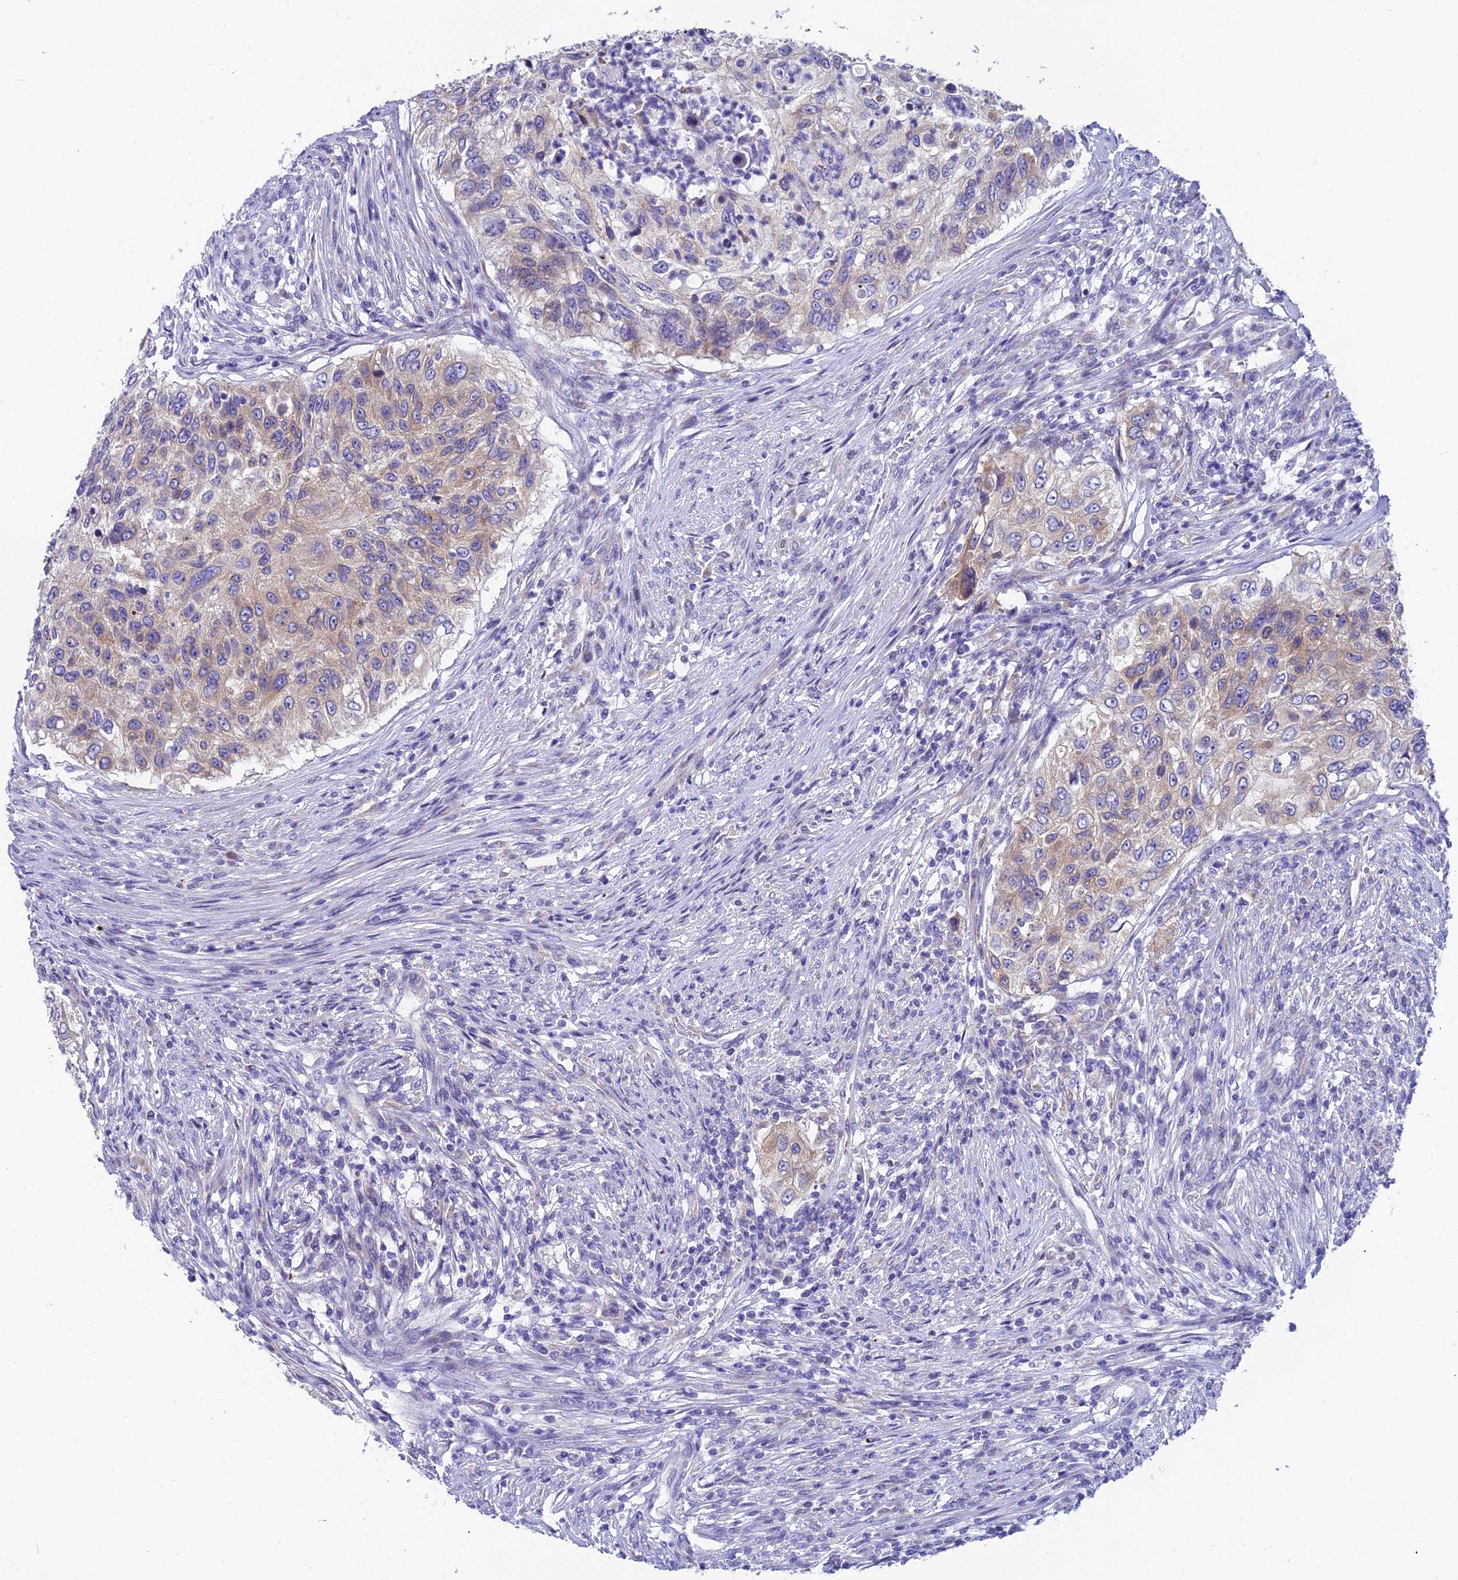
{"staining": {"intensity": "weak", "quantity": "25%-75%", "location": "cytoplasmic/membranous"}, "tissue": "urothelial cancer", "cell_type": "Tumor cells", "image_type": "cancer", "snomed": [{"axis": "morphology", "description": "Urothelial carcinoma, High grade"}, {"axis": "topography", "description": "Urinary bladder"}], "caption": "High-power microscopy captured an immunohistochemistry (IHC) photomicrograph of urothelial cancer, revealing weak cytoplasmic/membranous expression in about 25%-75% of tumor cells.", "gene": "REEP4", "patient": {"sex": "female", "age": 60}}